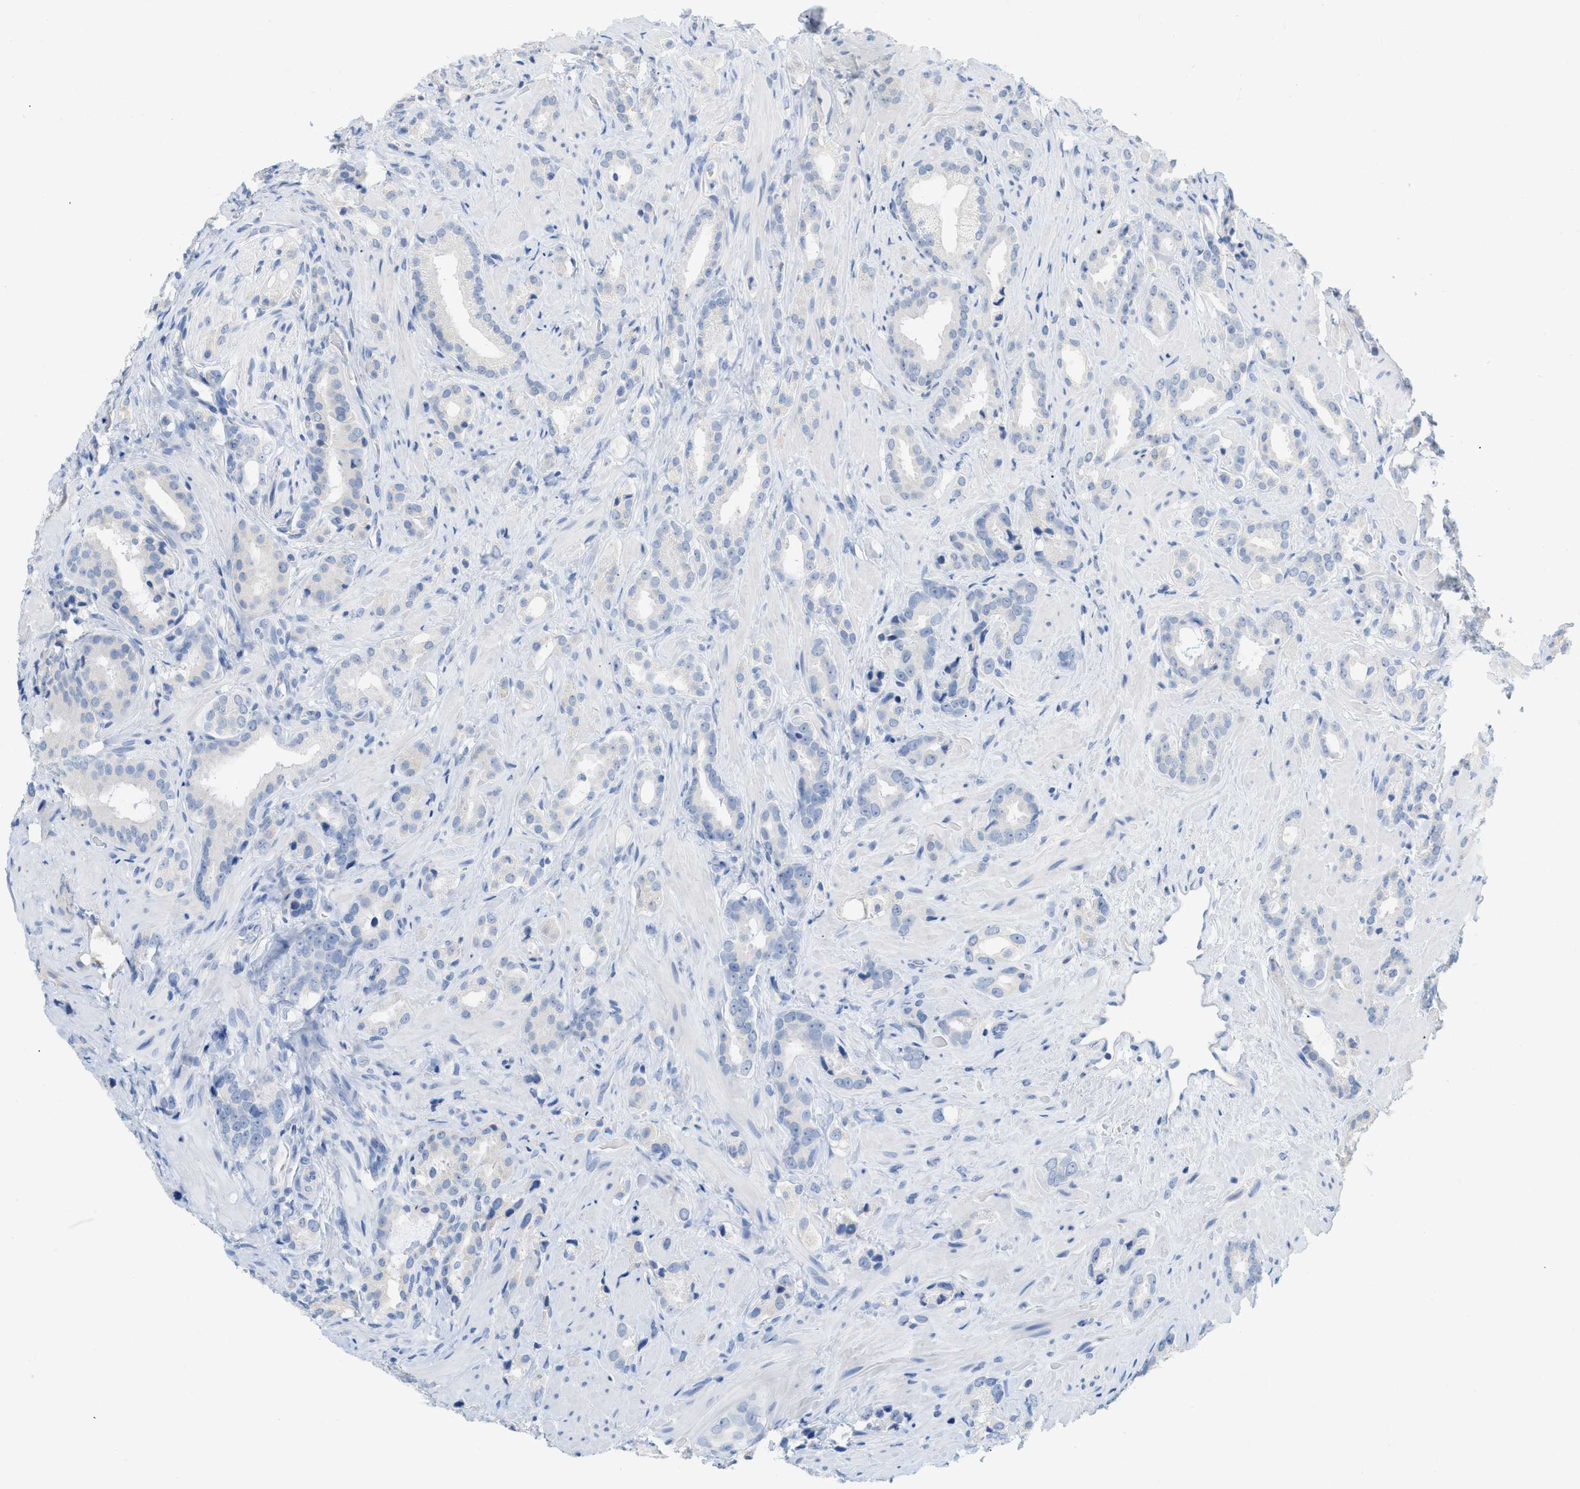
{"staining": {"intensity": "negative", "quantity": "none", "location": "none"}, "tissue": "prostate cancer", "cell_type": "Tumor cells", "image_type": "cancer", "snomed": [{"axis": "morphology", "description": "Adenocarcinoma, High grade"}, {"axis": "topography", "description": "Prostate"}], "caption": "A high-resolution micrograph shows immunohistochemistry (IHC) staining of prostate cancer (high-grade adenocarcinoma), which displays no significant positivity in tumor cells.", "gene": "PAPPA", "patient": {"sex": "male", "age": 64}}